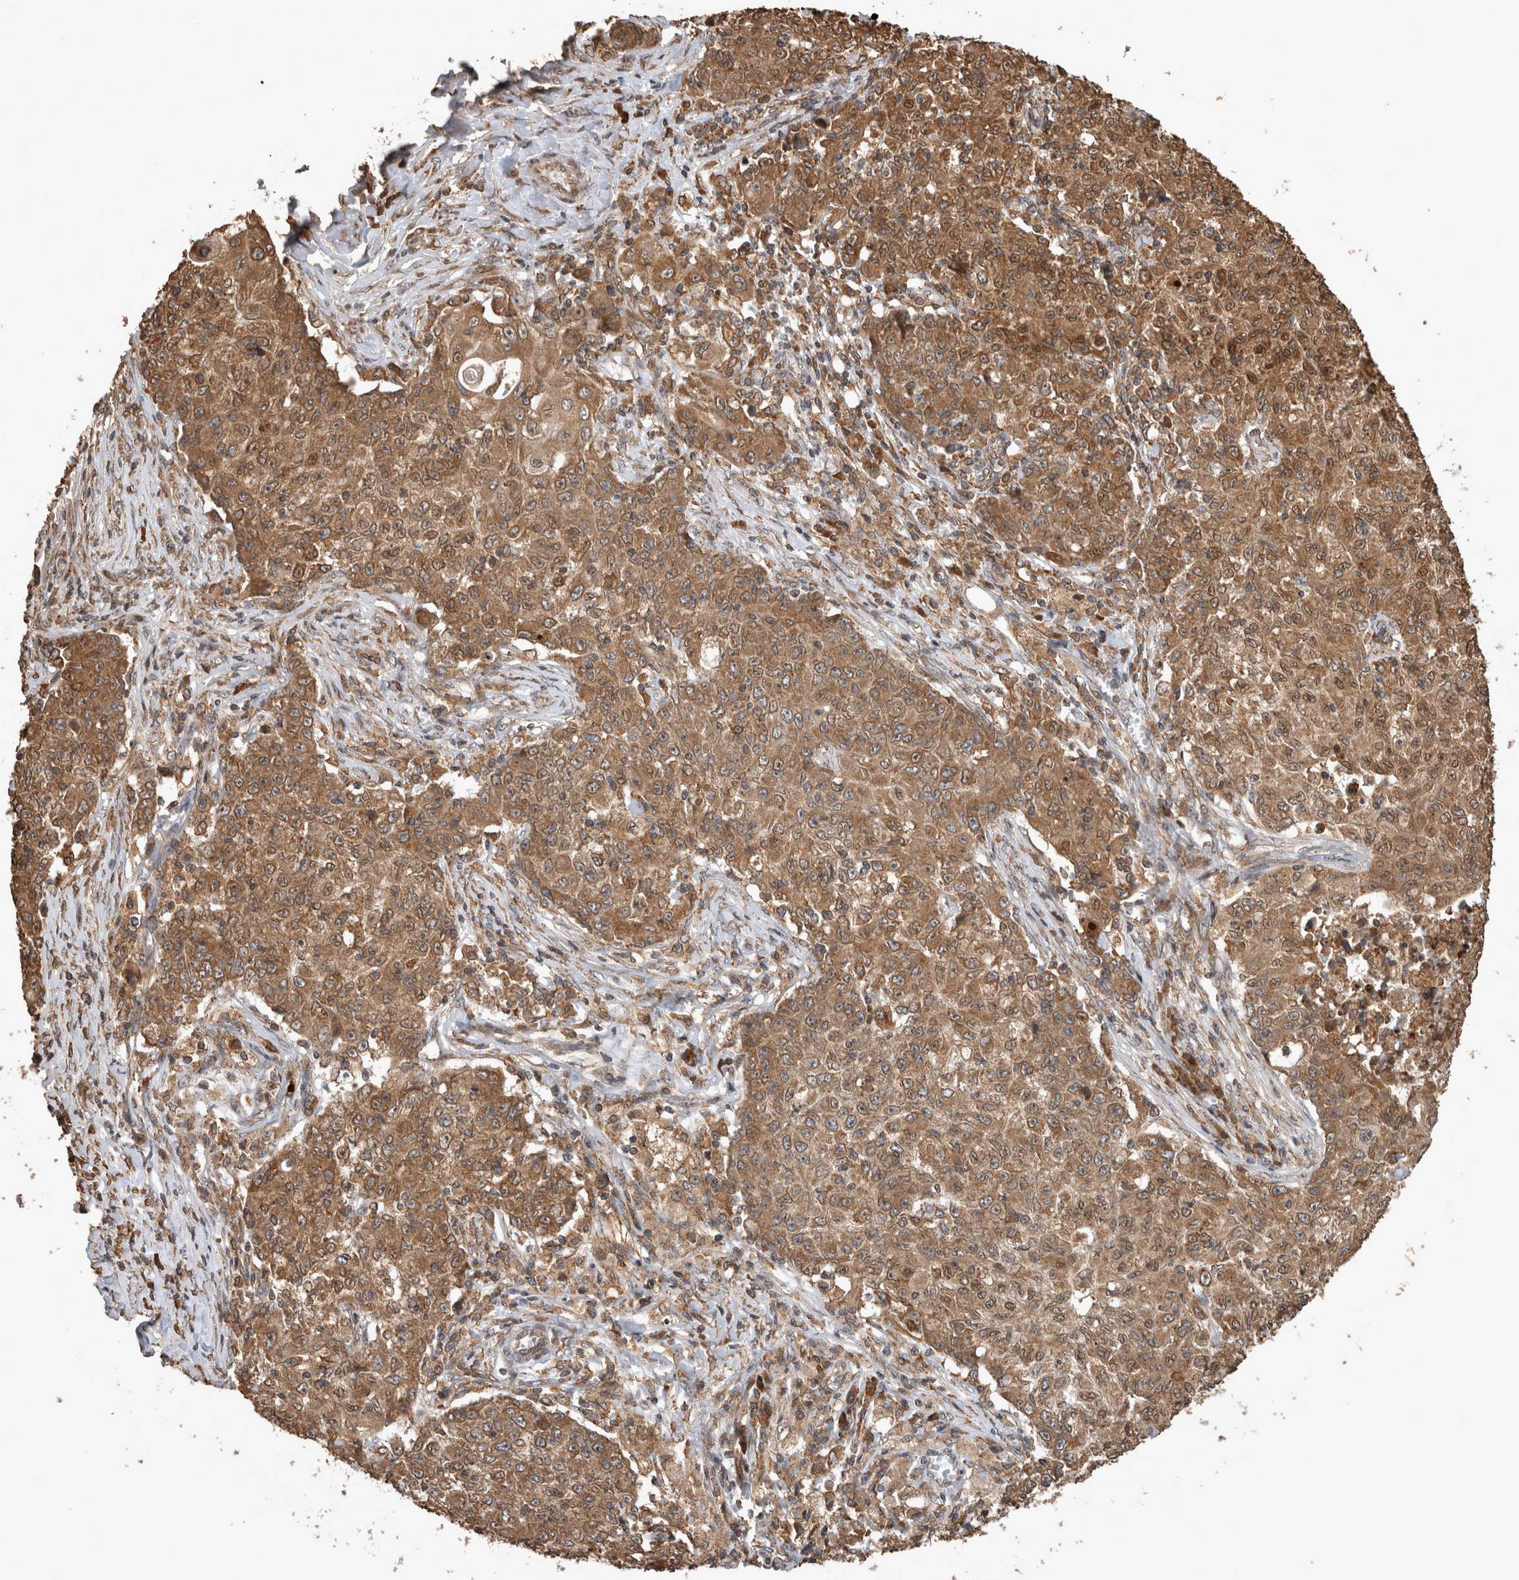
{"staining": {"intensity": "moderate", "quantity": ">75%", "location": "cytoplasmic/membranous"}, "tissue": "ovarian cancer", "cell_type": "Tumor cells", "image_type": "cancer", "snomed": [{"axis": "morphology", "description": "Carcinoma, endometroid"}, {"axis": "topography", "description": "Ovary"}], "caption": "Tumor cells reveal medium levels of moderate cytoplasmic/membranous staining in approximately >75% of cells in endometroid carcinoma (ovarian).", "gene": "OTUD7B", "patient": {"sex": "female", "age": 42}}